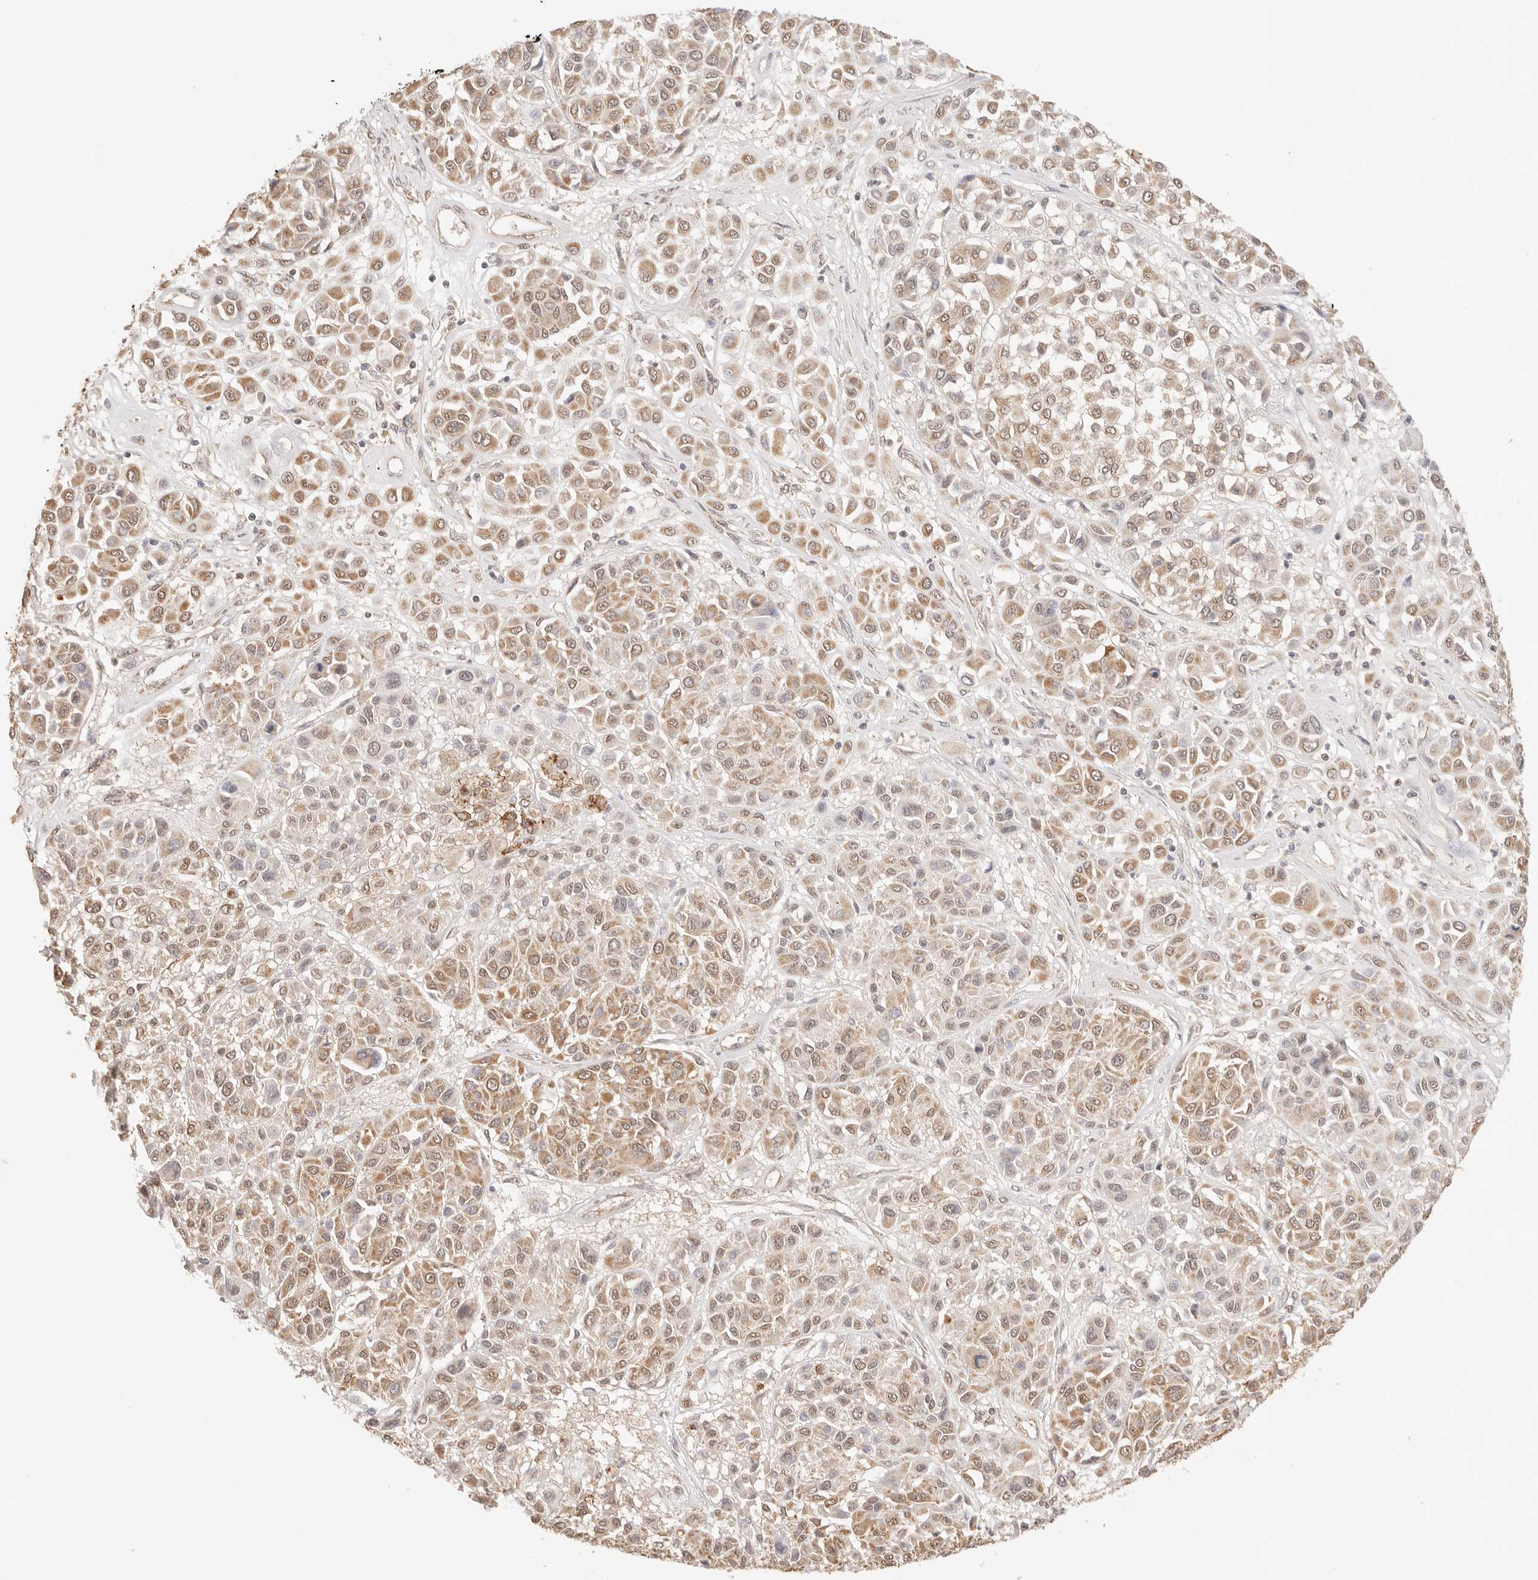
{"staining": {"intensity": "weak", "quantity": ">75%", "location": "cytoplasmic/membranous"}, "tissue": "melanoma", "cell_type": "Tumor cells", "image_type": "cancer", "snomed": [{"axis": "morphology", "description": "Malignant melanoma, Metastatic site"}, {"axis": "topography", "description": "Soft tissue"}], "caption": "Tumor cells exhibit low levels of weak cytoplasmic/membranous expression in approximately >75% of cells in human melanoma. Using DAB (3,3'-diaminobenzidine) (brown) and hematoxylin (blue) stains, captured at high magnification using brightfield microscopy.", "gene": "IL1R2", "patient": {"sex": "male", "age": 41}}